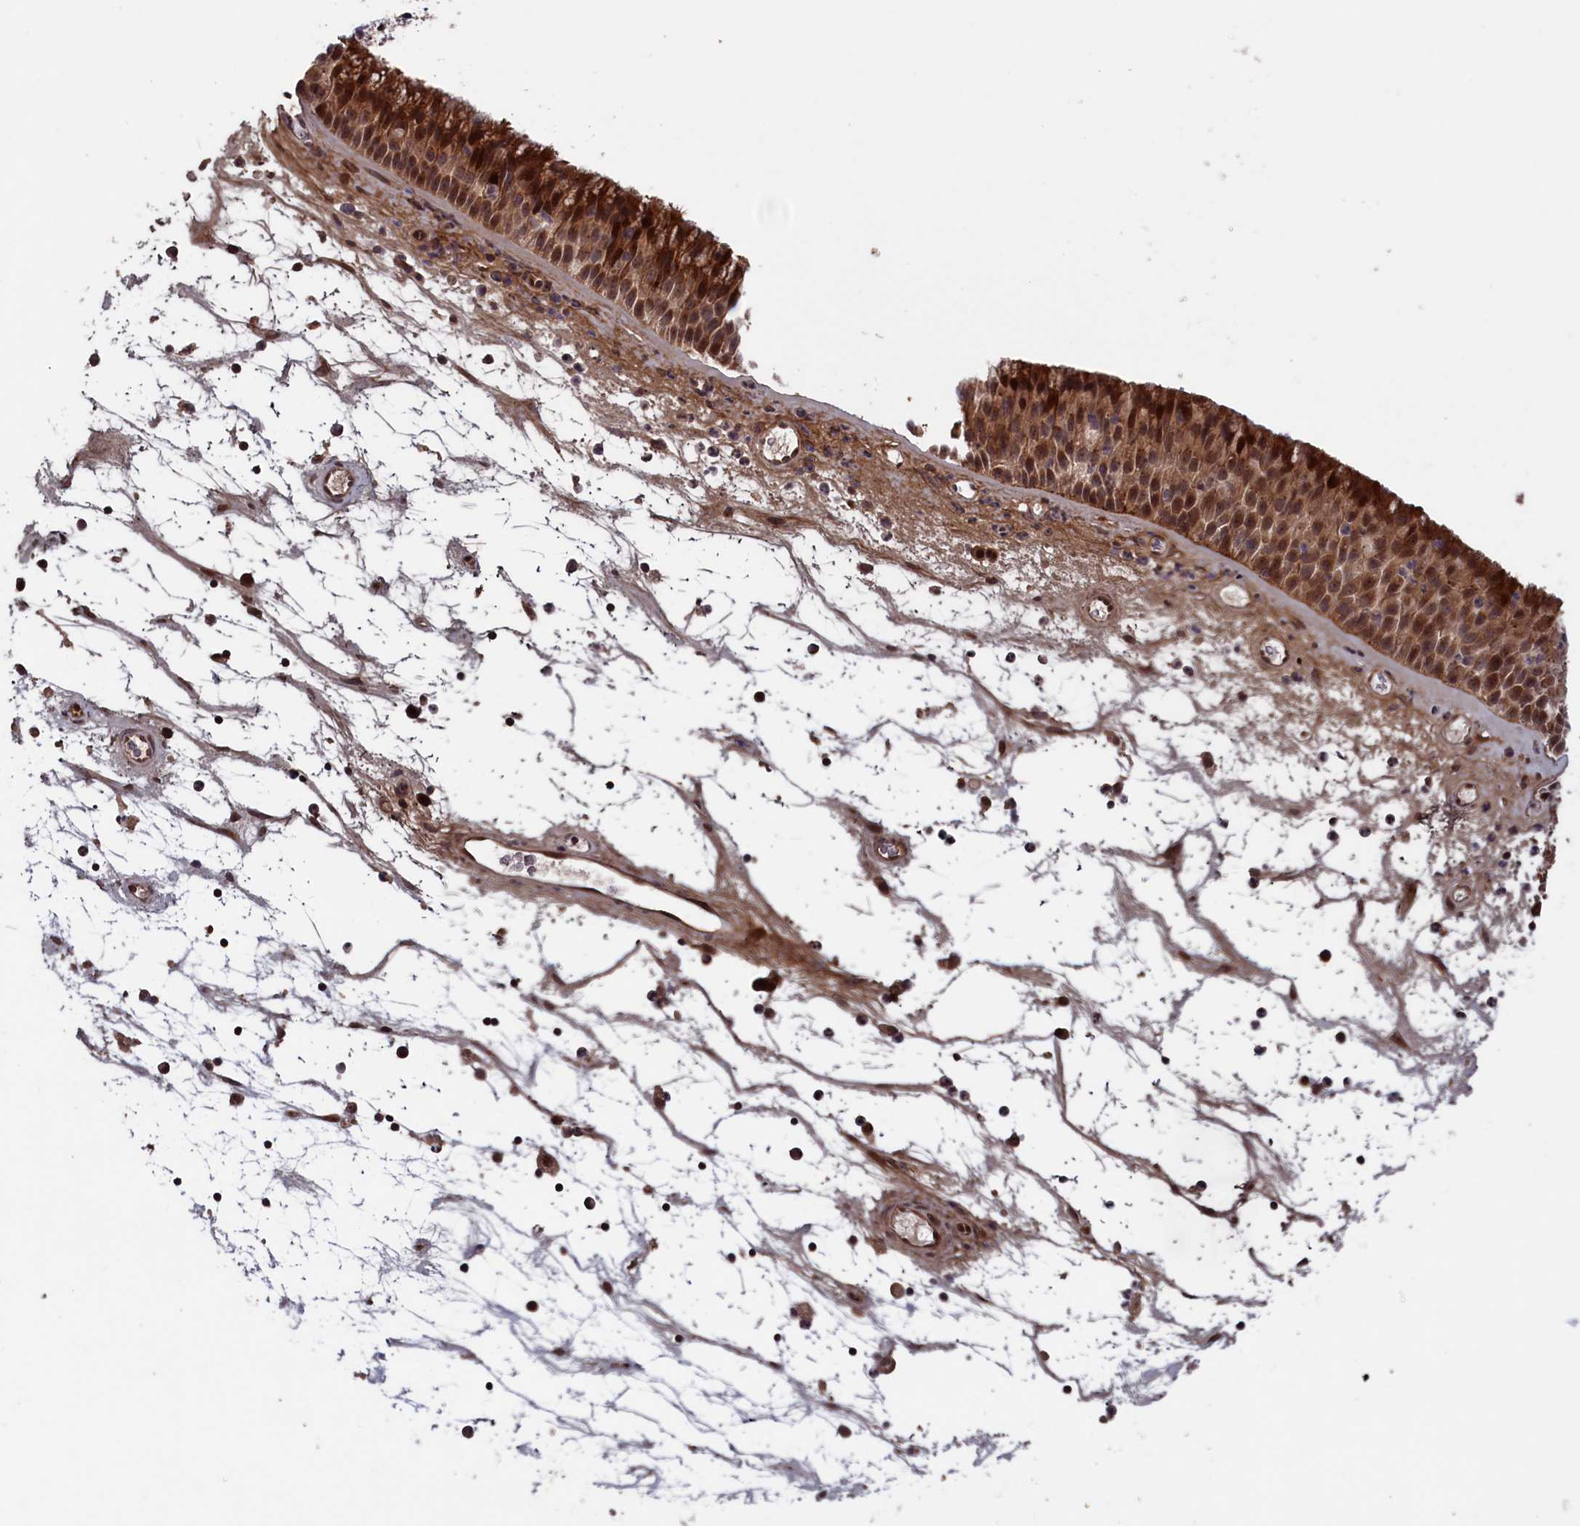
{"staining": {"intensity": "strong", "quantity": ">75%", "location": "cytoplasmic/membranous,nuclear"}, "tissue": "nasopharynx", "cell_type": "Respiratory epithelial cells", "image_type": "normal", "snomed": [{"axis": "morphology", "description": "Normal tissue, NOS"}, {"axis": "topography", "description": "Nasopharynx"}], "caption": "IHC staining of benign nasopharynx, which exhibits high levels of strong cytoplasmic/membranous,nuclear expression in approximately >75% of respiratory epithelial cells indicating strong cytoplasmic/membranous,nuclear protein positivity. The staining was performed using DAB (brown) for protein detection and nuclei were counterstained in hematoxylin (blue).", "gene": "LSG1", "patient": {"sex": "male", "age": 64}}